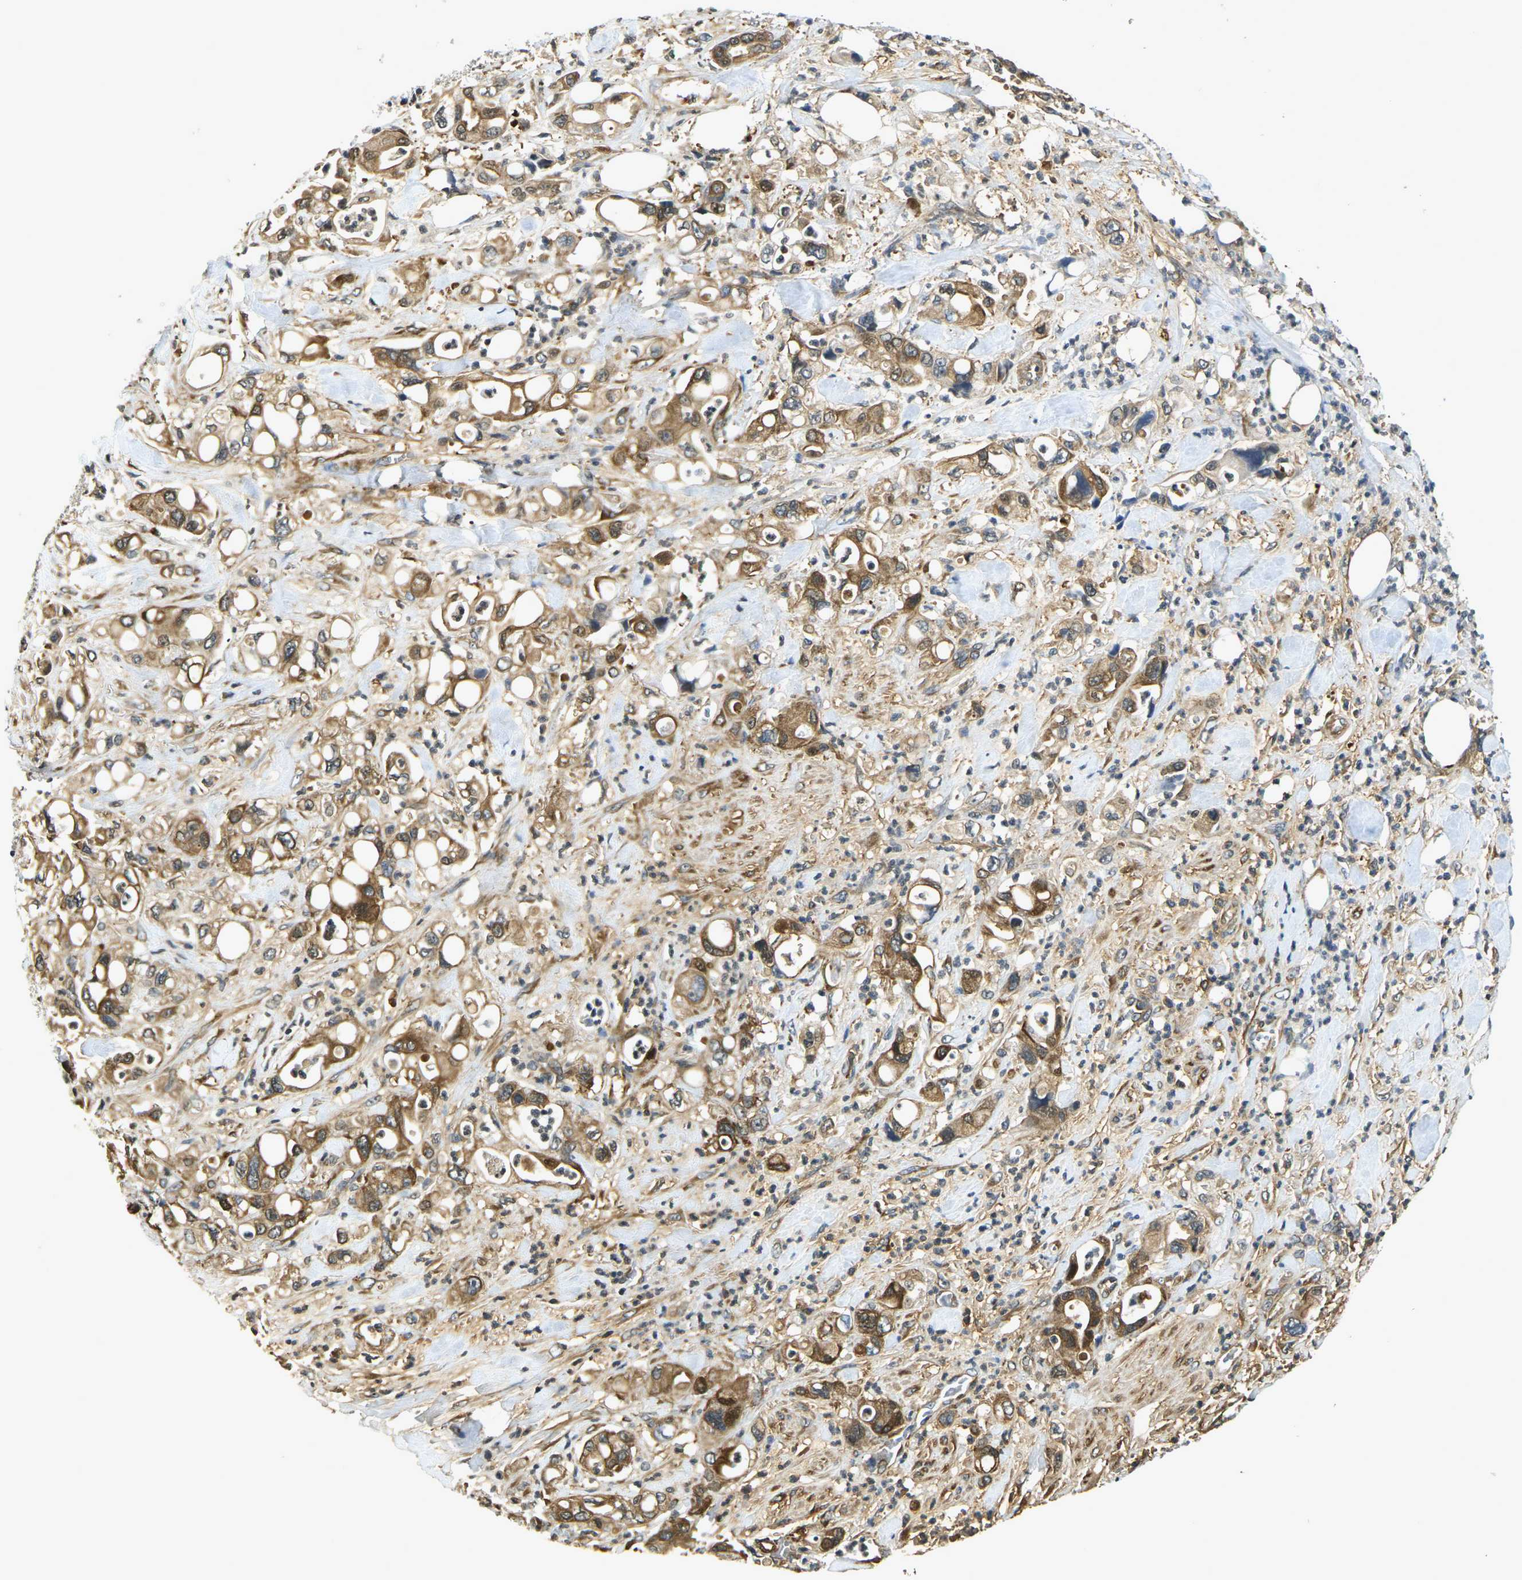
{"staining": {"intensity": "moderate", "quantity": ">75%", "location": "cytoplasmic/membranous"}, "tissue": "pancreatic cancer", "cell_type": "Tumor cells", "image_type": "cancer", "snomed": [{"axis": "morphology", "description": "Adenocarcinoma, NOS"}, {"axis": "topography", "description": "Pancreas"}], "caption": "This is an image of IHC staining of adenocarcinoma (pancreatic), which shows moderate expression in the cytoplasmic/membranous of tumor cells.", "gene": "CAST", "patient": {"sex": "male", "age": 70}}